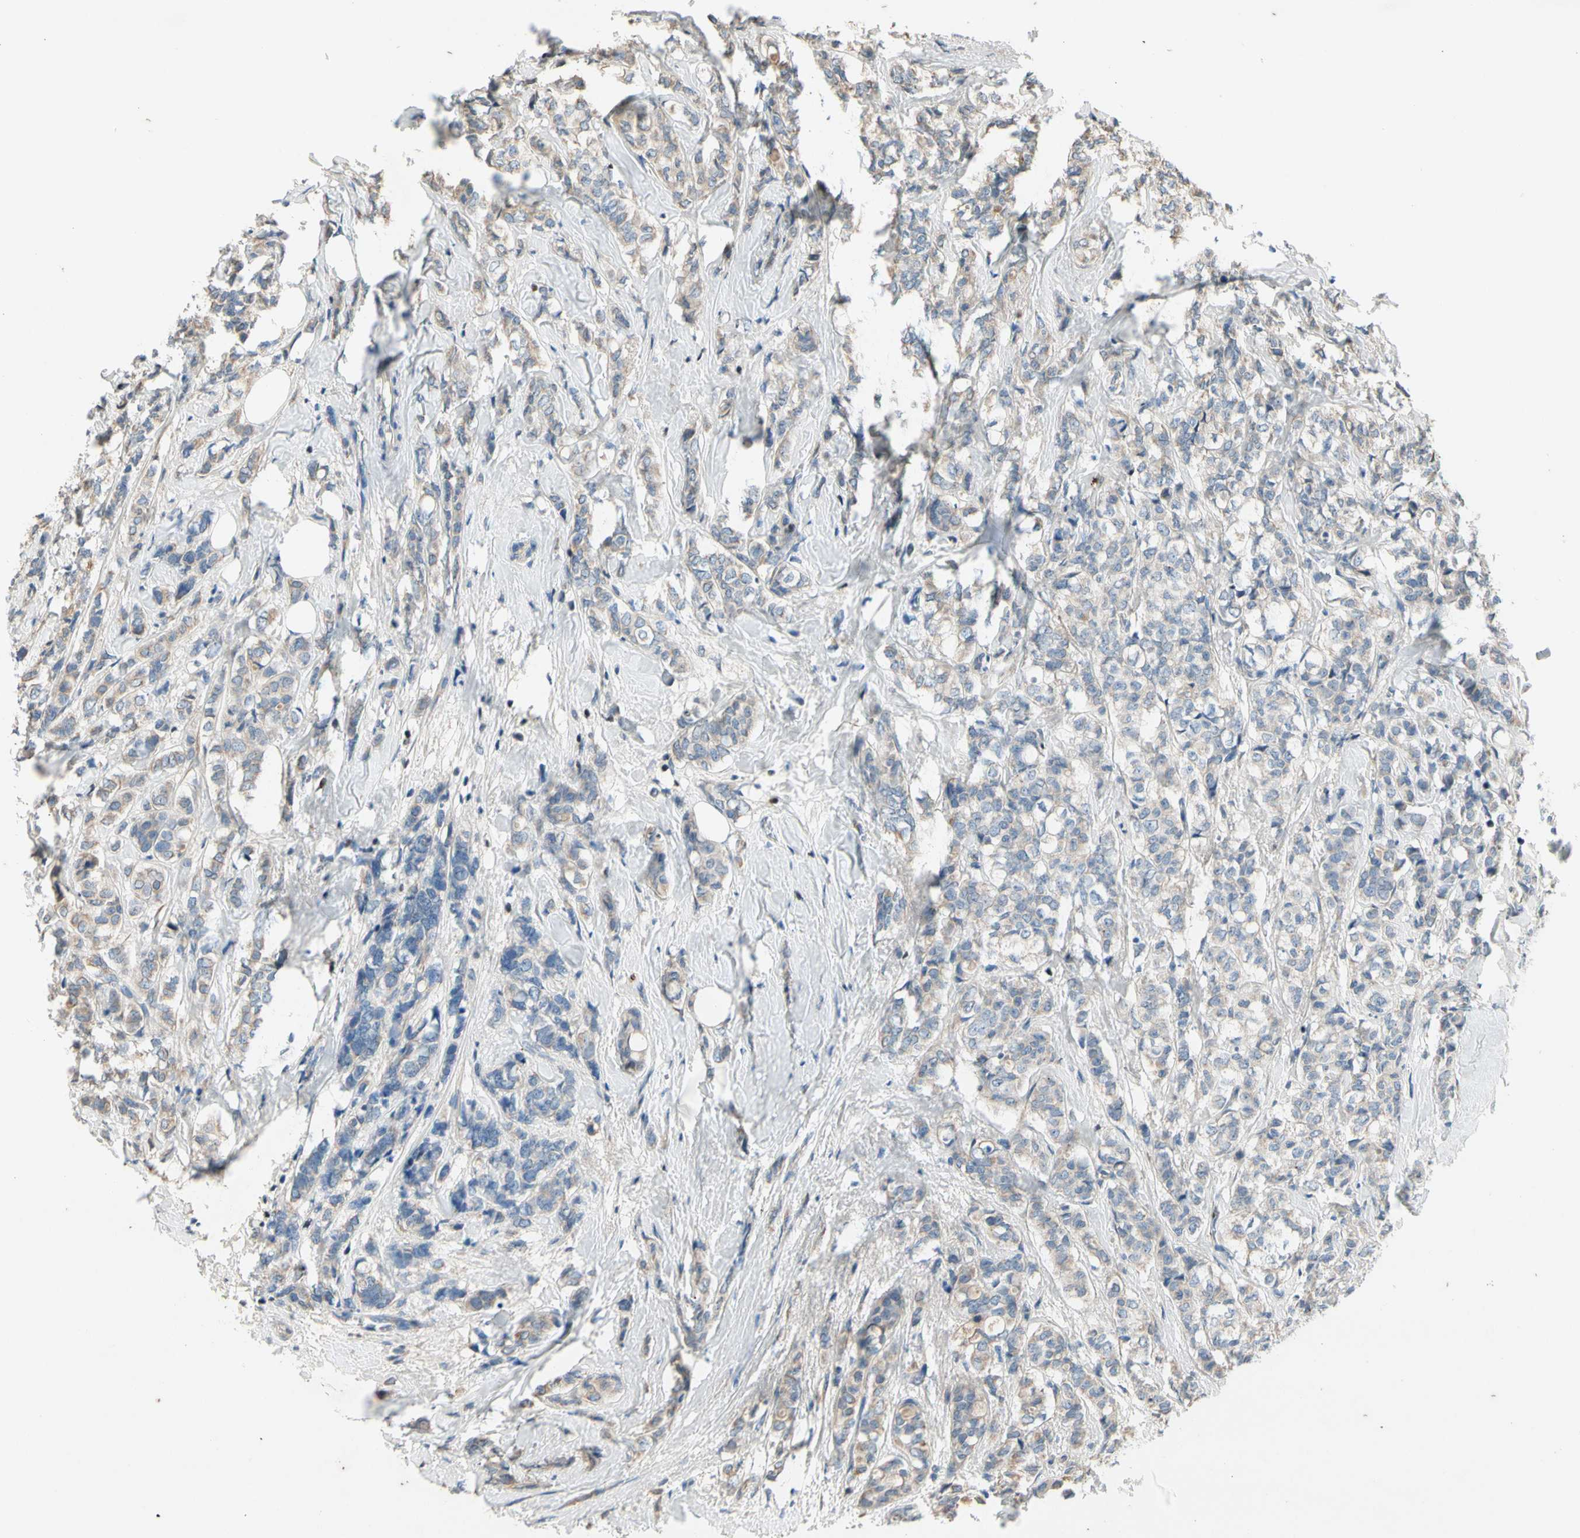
{"staining": {"intensity": "weak", "quantity": ">75%", "location": "cytoplasmic/membranous"}, "tissue": "breast cancer", "cell_type": "Tumor cells", "image_type": "cancer", "snomed": [{"axis": "morphology", "description": "Lobular carcinoma"}, {"axis": "topography", "description": "Breast"}], "caption": "Protein staining of breast cancer (lobular carcinoma) tissue reveals weak cytoplasmic/membranous expression in approximately >75% of tumor cells.", "gene": "TBX21", "patient": {"sex": "female", "age": 60}}